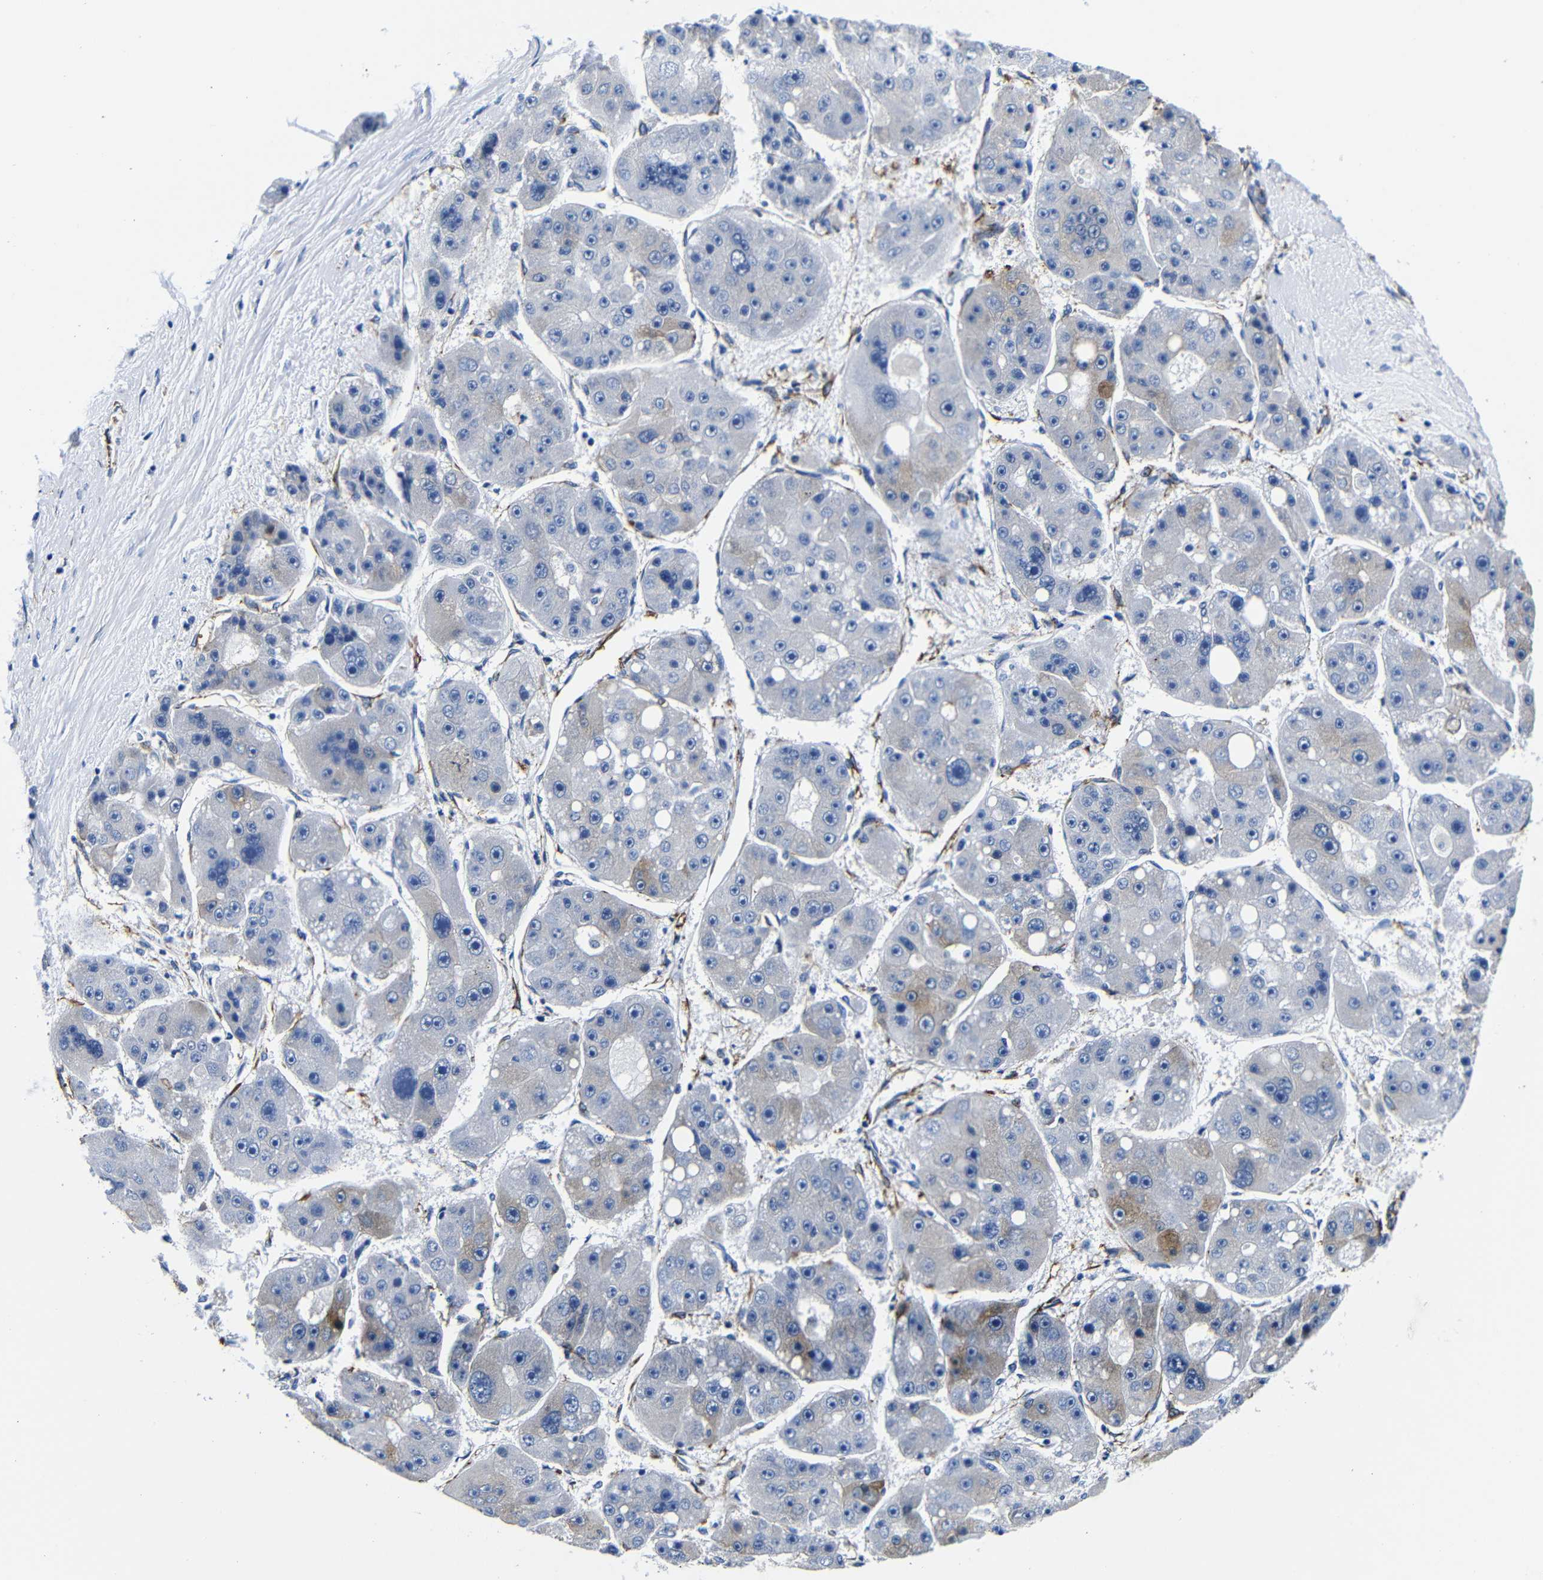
{"staining": {"intensity": "moderate", "quantity": "<25%", "location": "cytoplasmic/membranous"}, "tissue": "liver cancer", "cell_type": "Tumor cells", "image_type": "cancer", "snomed": [{"axis": "morphology", "description": "Carcinoma, Hepatocellular, NOS"}, {"axis": "topography", "description": "Liver"}], "caption": "High-magnification brightfield microscopy of hepatocellular carcinoma (liver) stained with DAB (brown) and counterstained with hematoxylin (blue). tumor cells exhibit moderate cytoplasmic/membranous positivity is present in approximately<25% of cells.", "gene": "LRIG1", "patient": {"sex": "female", "age": 61}}